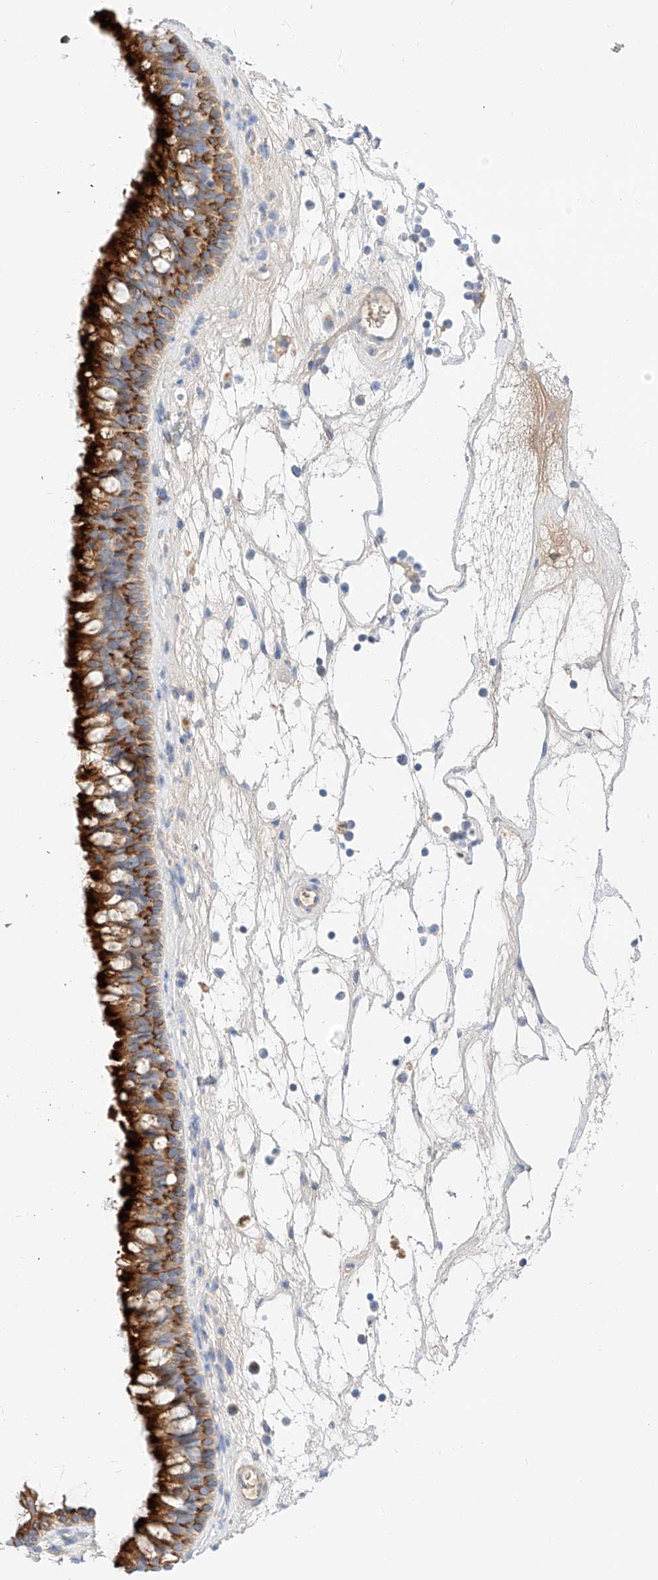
{"staining": {"intensity": "strong", "quantity": ">75%", "location": "cytoplasmic/membranous"}, "tissue": "nasopharynx", "cell_type": "Respiratory epithelial cells", "image_type": "normal", "snomed": [{"axis": "morphology", "description": "Normal tissue, NOS"}, {"axis": "topography", "description": "Nasopharynx"}], "caption": "This photomicrograph shows unremarkable nasopharynx stained with IHC to label a protein in brown. The cytoplasmic/membranous of respiratory epithelial cells show strong positivity for the protein. Nuclei are counter-stained blue.", "gene": "MAP7", "patient": {"sex": "male", "age": 64}}